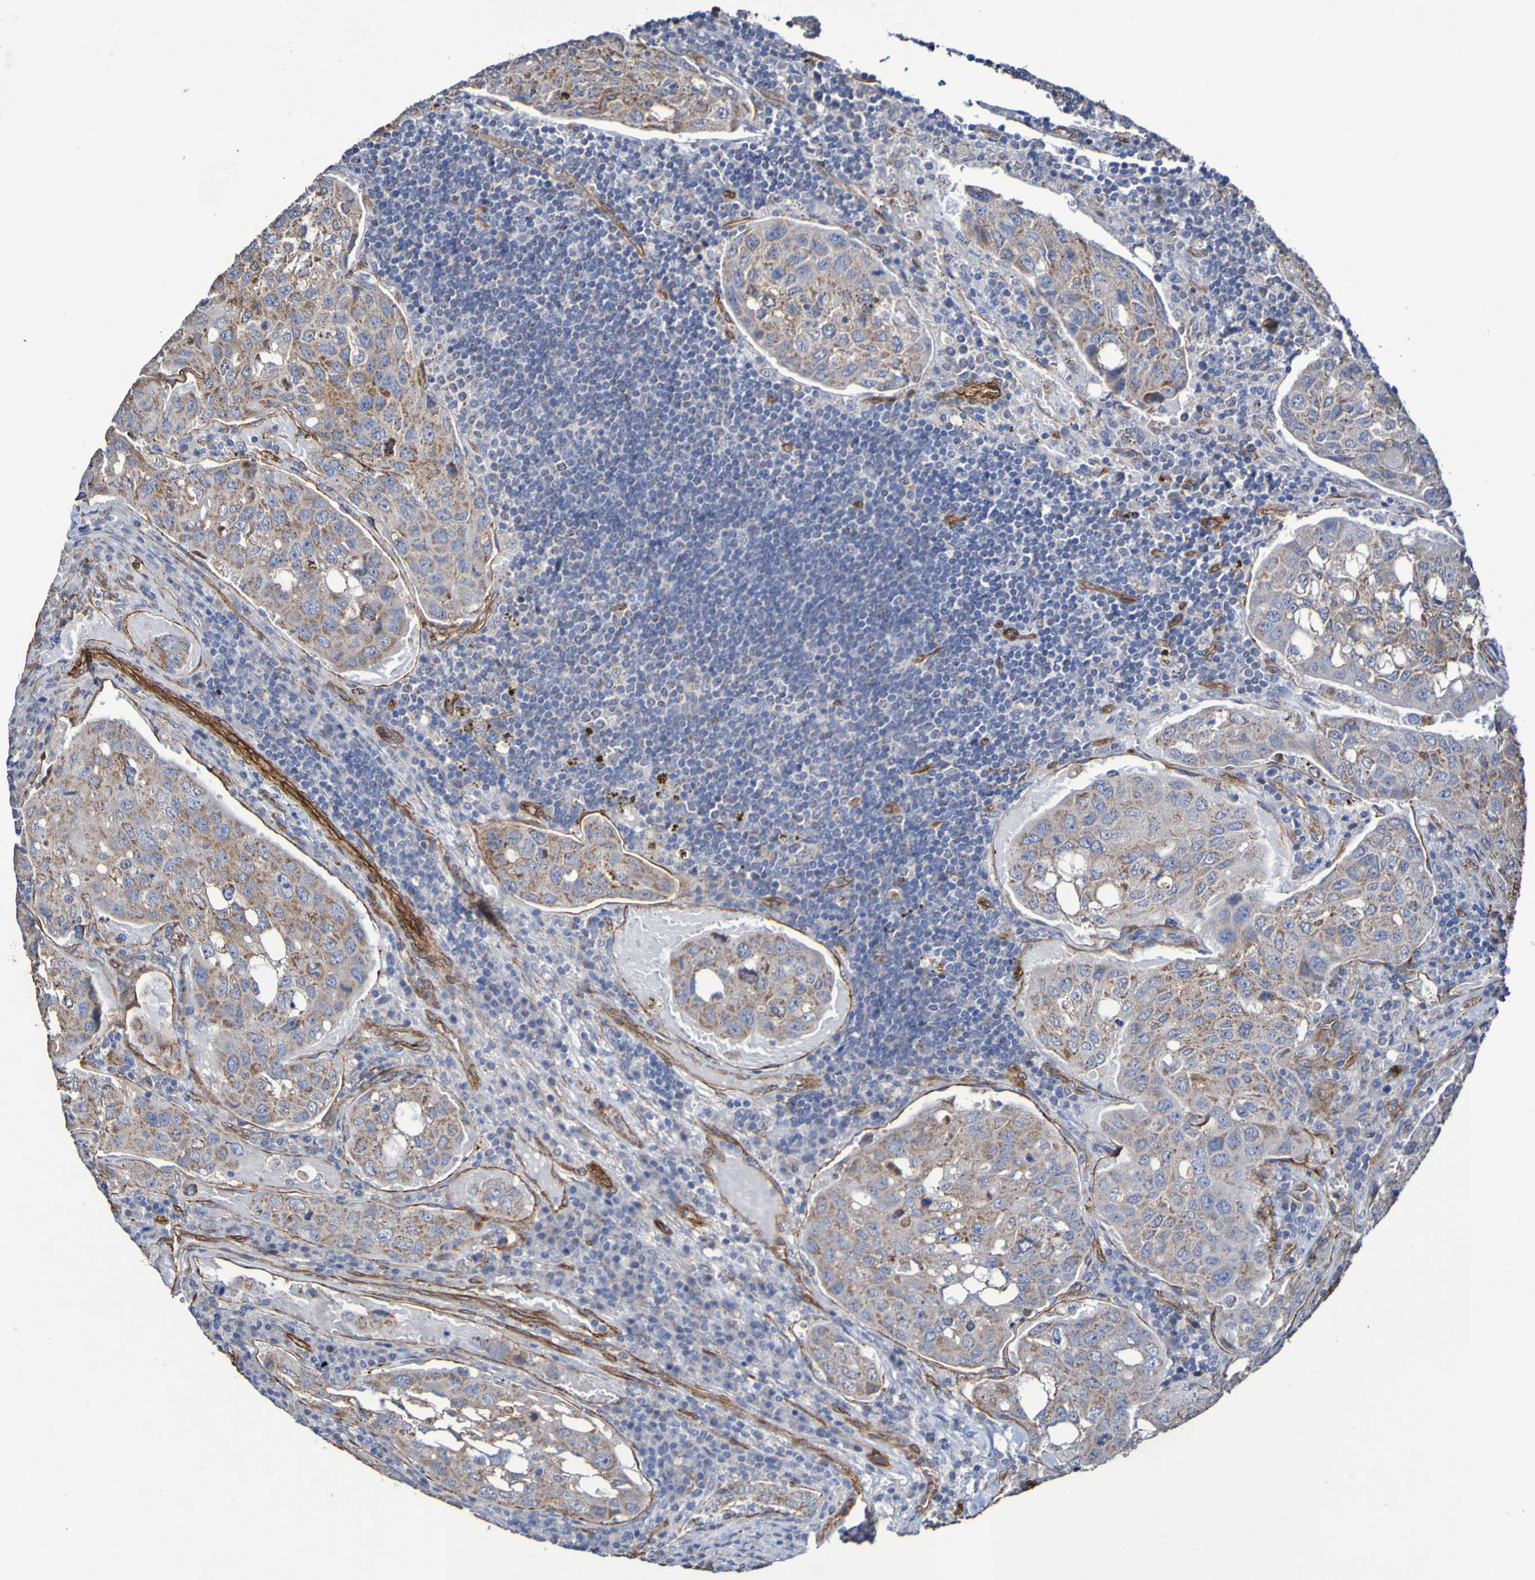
{"staining": {"intensity": "moderate", "quantity": "25%-75%", "location": "cytoplasmic/membranous"}, "tissue": "urothelial cancer", "cell_type": "Tumor cells", "image_type": "cancer", "snomed": [{"axis": "morphology", "description": "Urothelial carcinoma, High grade"}, {"axis": "topography", "description": "Lymph node"}, {"axis": "topography", "description": "Urinary bladder"}], "caption": "A brown stain labels moderate cytoplasmic/membranous staining of a protein in high-grade urothelial carcinoma tumor cells. (DAB = brown stain, brightfield microscopy at high magnification).", "gene": "ELMOD3", "patient": {"sex": "male", "age": 51}}